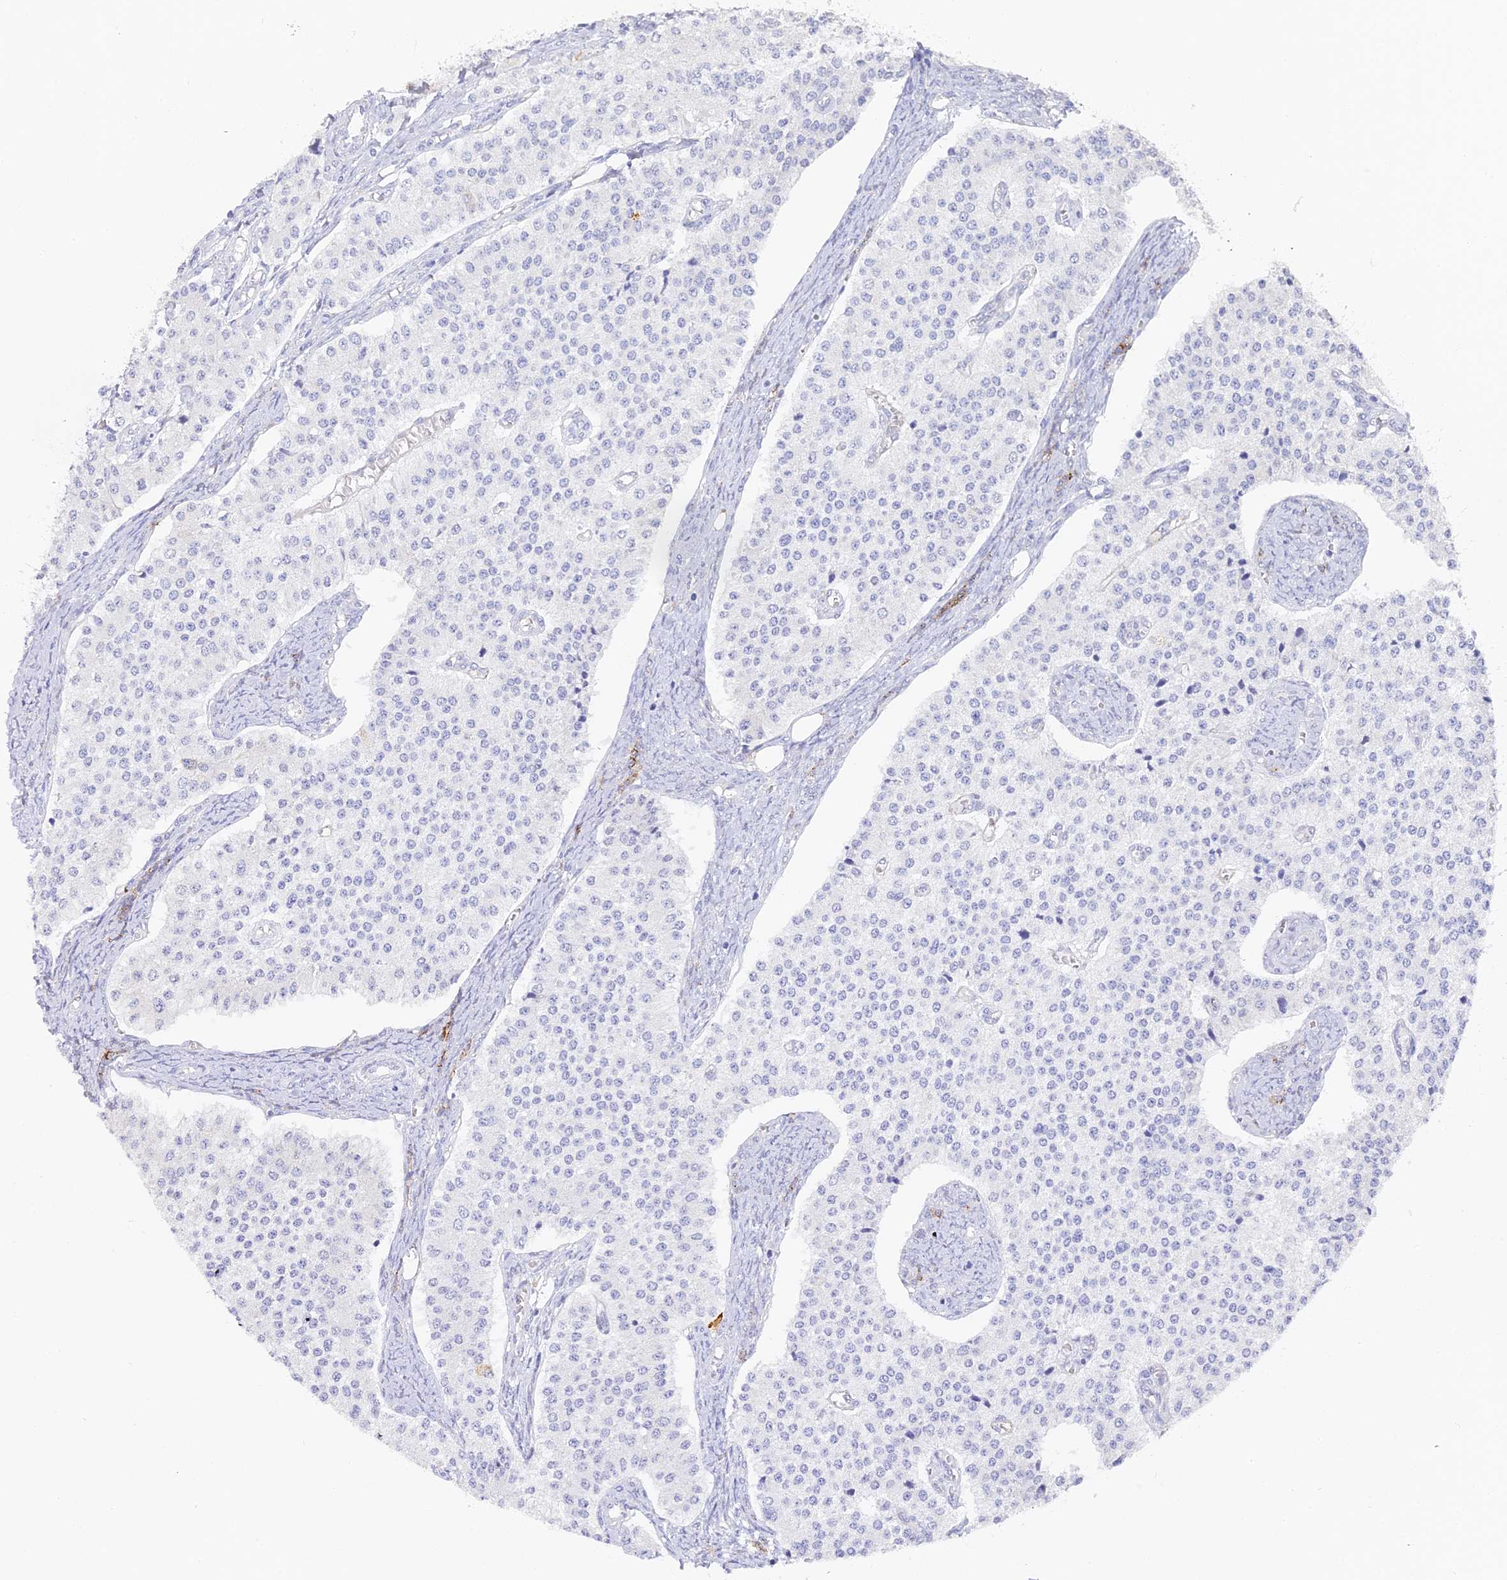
{"staining": {"intensity": "negative", "quantity": "none", "location": "none"}, "tissue": "carcinoid", "cell_type": "Tumor cells", "image_type": "cancer", "snomed": [{"axis": "morphology", "description": "Carcinoid, malignant, NOS"}, {"axis": "topography", "description": "Colon"}], "caption": "Carcinoid (malignant) was stained to show a protein in brown. There is no significant expression in tumor cells. (DAB (3,3'-diaminobenzidine) immunohistochemistry (IHC) visualized using brightfield microscopy, high magnification).", "gene": "GJA1", "patient": {"sex": "female", "age": 52}}